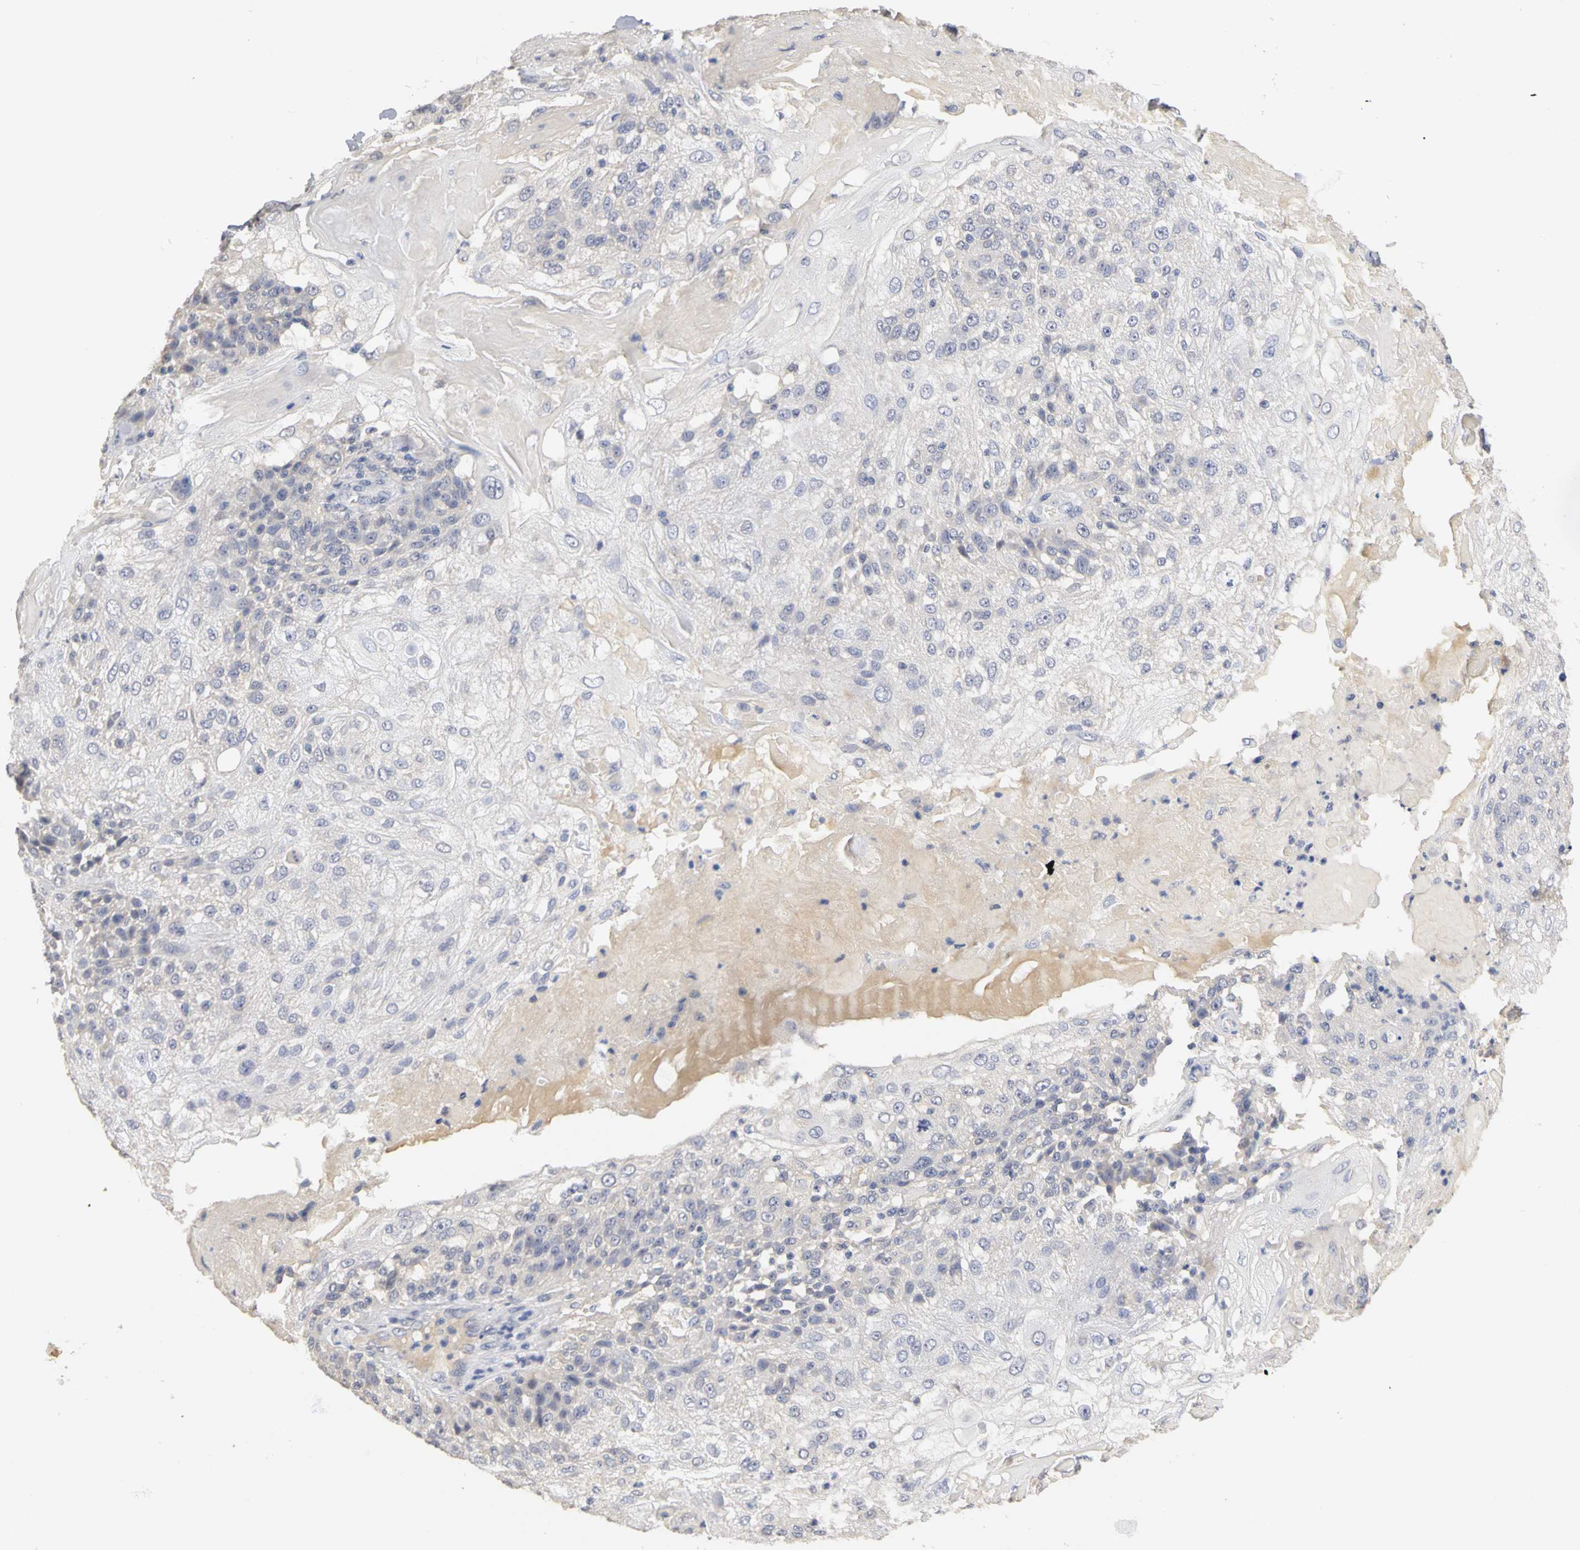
{"staining": {"intensity": "weak", "quantity": "<25%", "location": "cytoplasmic/membranous"}, "tissue": "skin cancer", "cell_type": "Tumor cells", "image_type": "cancer", "snomed": [{"axis": "morphology", "description": "Normal tissue, NOS"}, {"axis": "morphology", "description": "Squamous cell carcinoma, NOS"}, {"axis": "topography", "description": "Skin"}], "caption": "An immunohistochemistry histopathology image of squamous cell carcinoma (skin) is shown. There is no staining in tumor cells of squamous cell carcinoma (skin).", "gene": "PGR", "patient": {"sex": "female", "age": 83}}